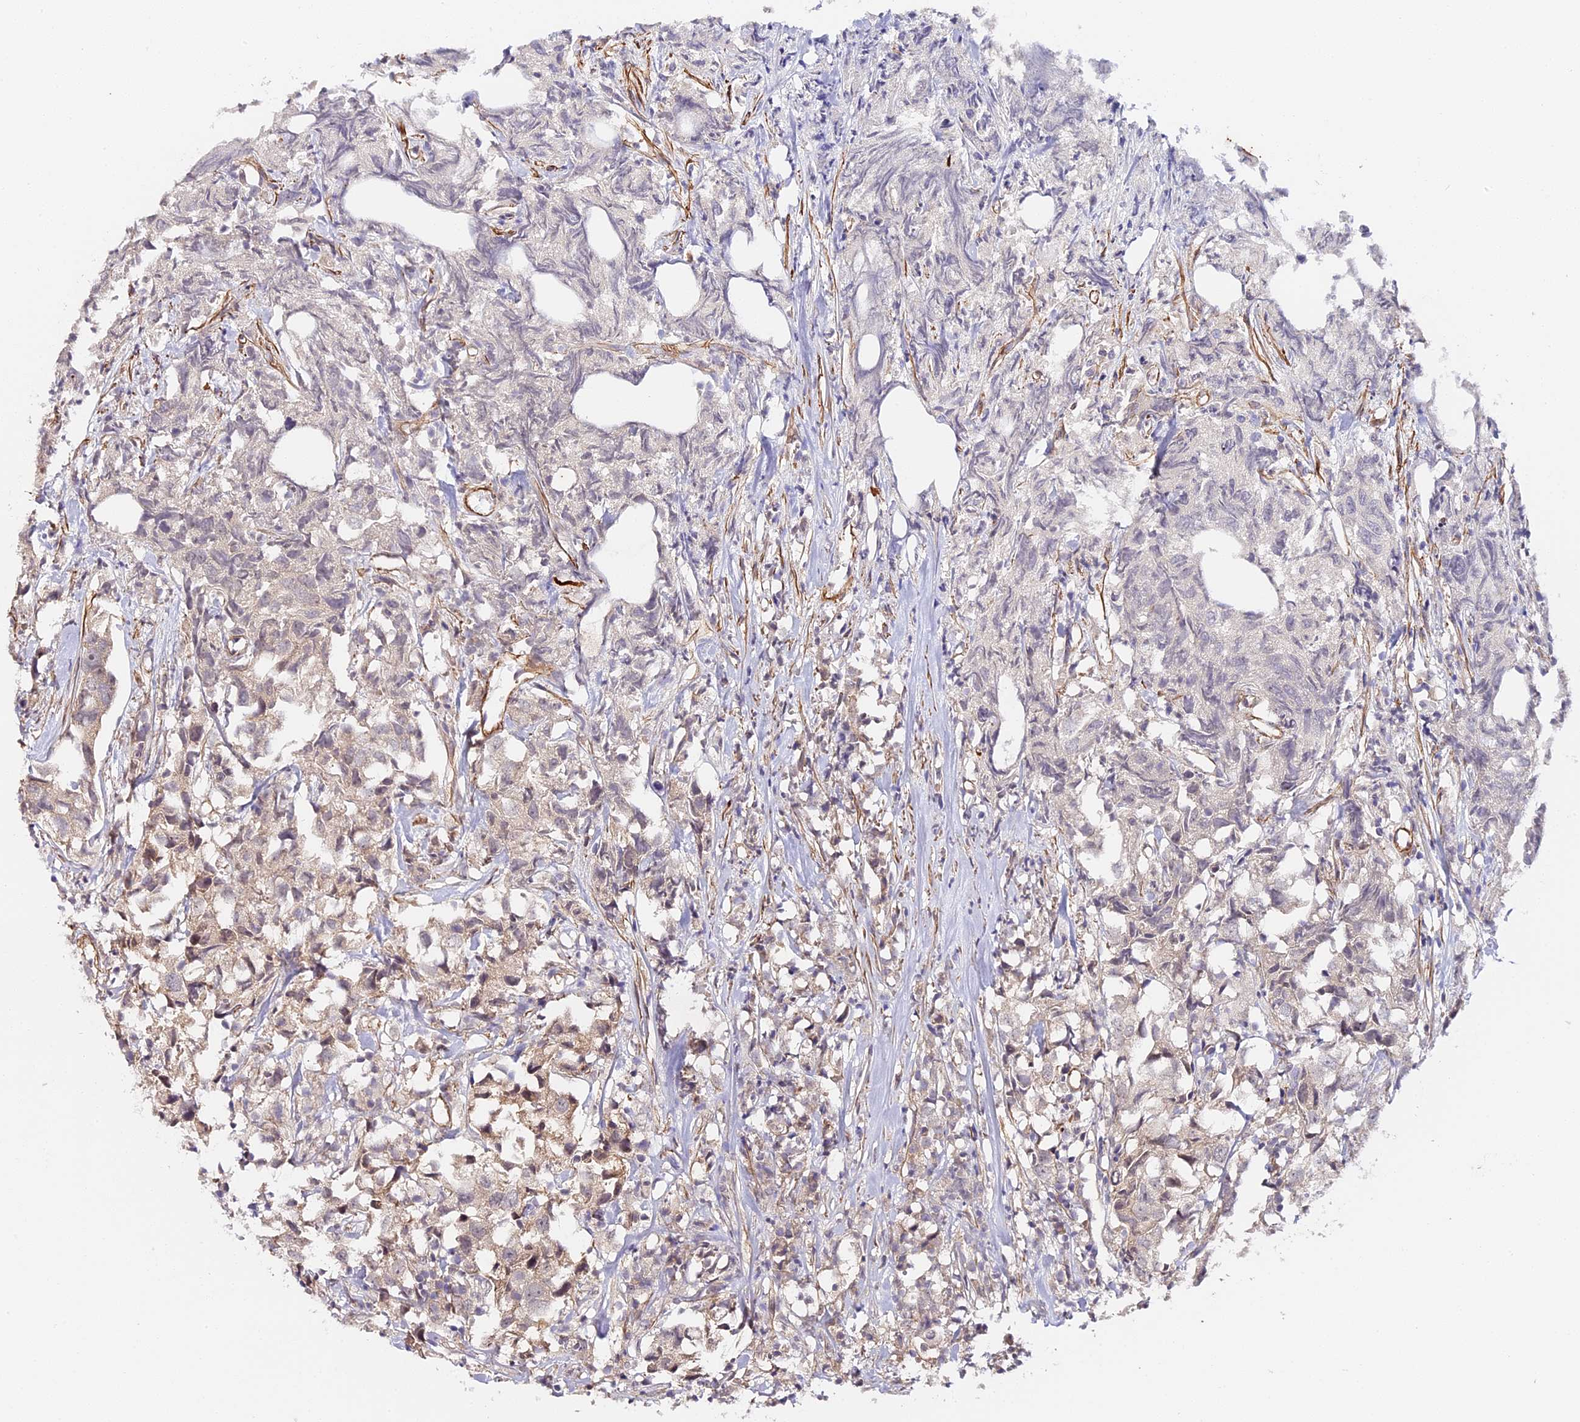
{"staining": {"intensity": "negative", "quantity": "none", "location": "none"}, "tissue": "urothelial cancer", "cell_type": "Tumor cells", "image_type": "cancer", "snomed": [{"axis": "morphology", "description": "Urothelial carcinoma, High grade"}, {"axis": "topography", "description": "Urinary bladder"}], "caption": "Immunohistochemistry photomicrograph of neoplastic tissue: urothelial cancer stained with DAB (3,3'-diaminobenzidine) shows no significant protein positivity in tumor cells.", "gene": "IMPACT", "patient": {"sex": "female", "age": 75}}